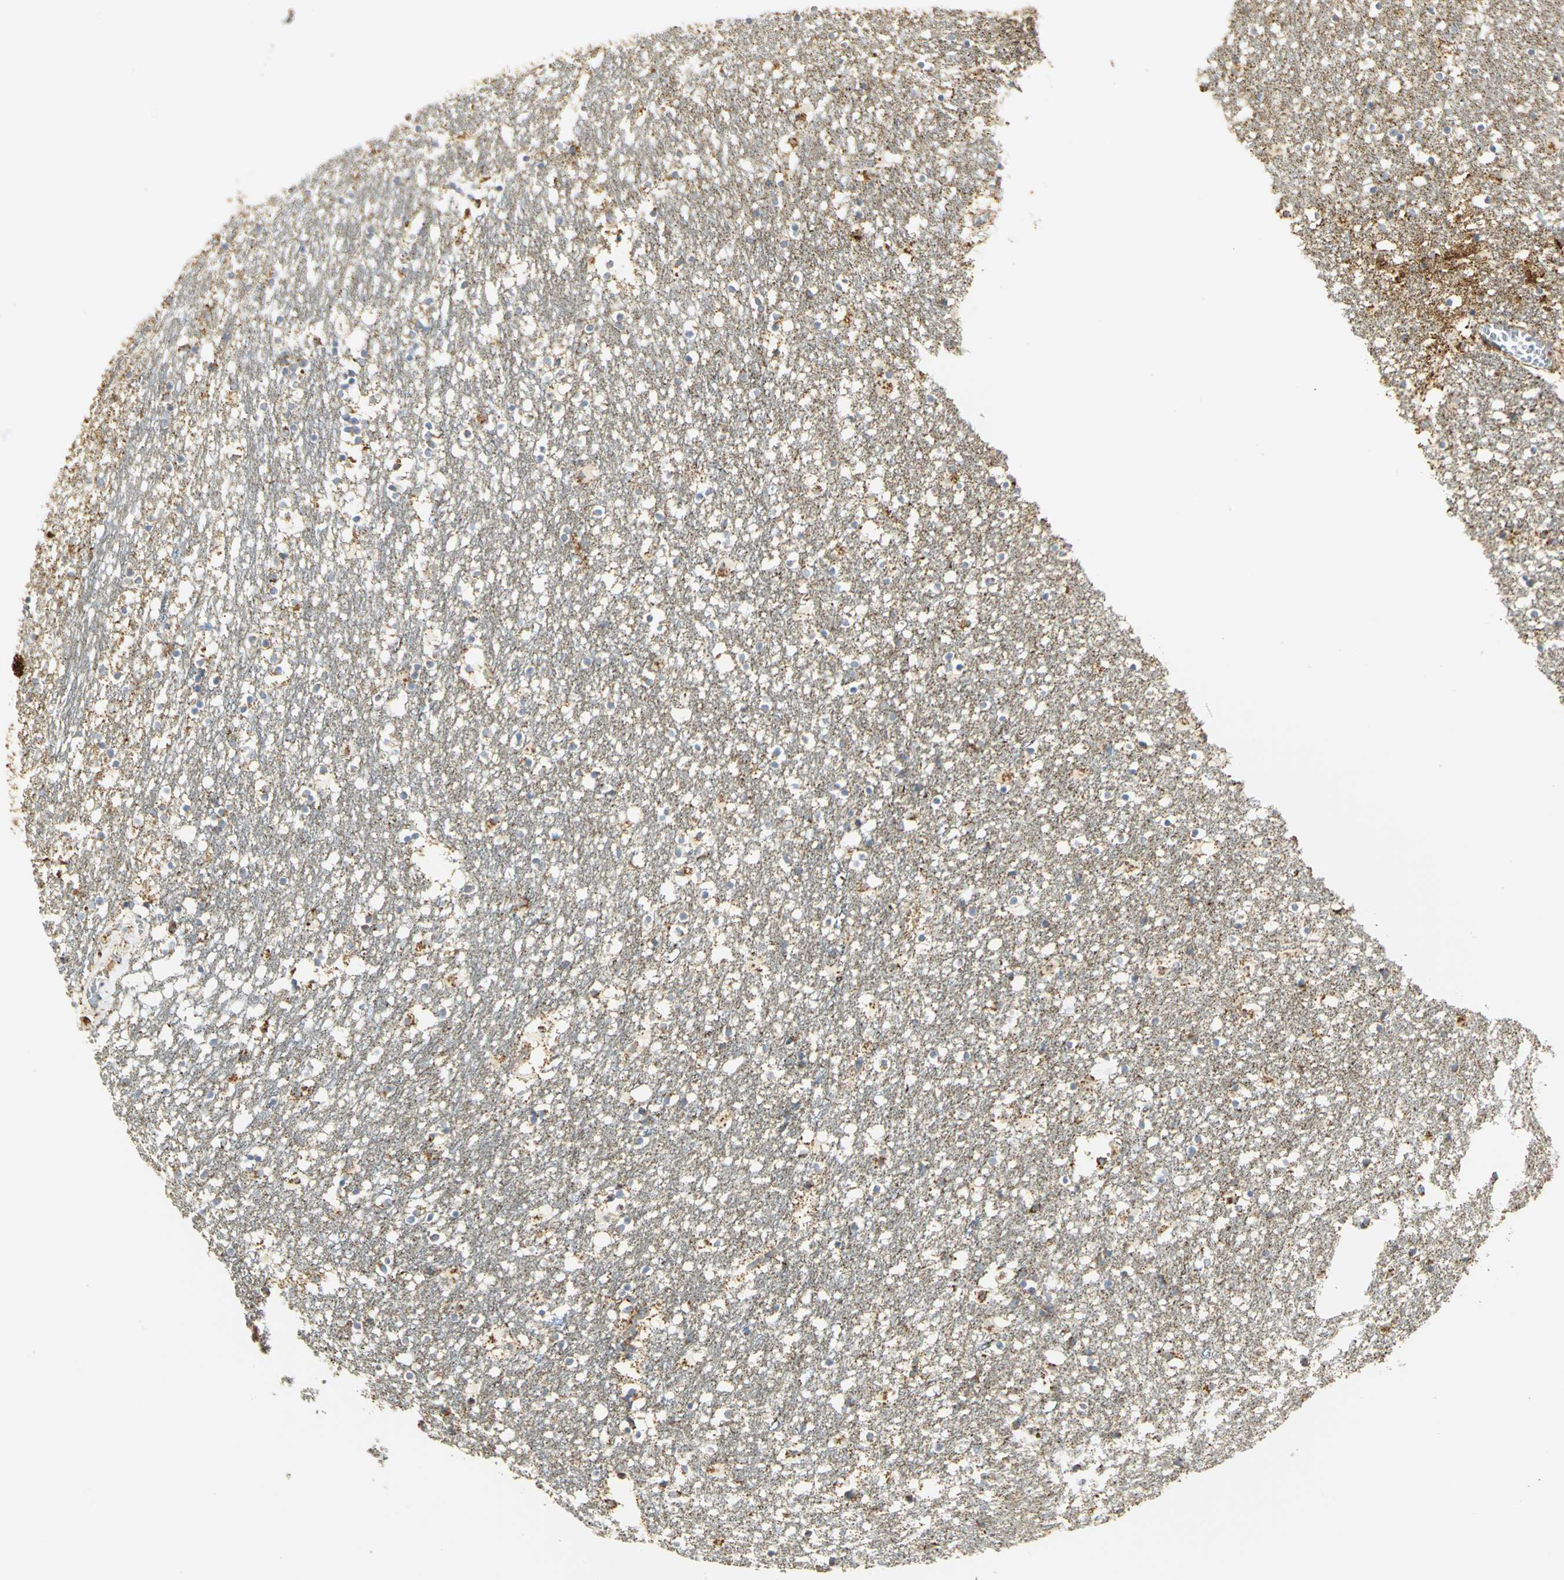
{"staining": {"intensity": "strong", "quantity": "25%-75%", "location": "cytoplasmic/membranous"}, "tissue": "caudate", "cell_type": "Glial cells", "image_type": "normal", "snomed": [{"axis": "morphology", "description": "Normal tissue, NOS"}, {"axis": "topography", "description": "Lateral ventricle wall"}], "caption": "Immunohistochemical staining of benign human caudate reveals strong cytoplasmic/membranous protein staining in about 25%-75% of glial cells. (Brightfield microscopy of DAB IHC at high magnification).", "gene": "VDAC1", "patient": {"sex": "male", "age": 45}}